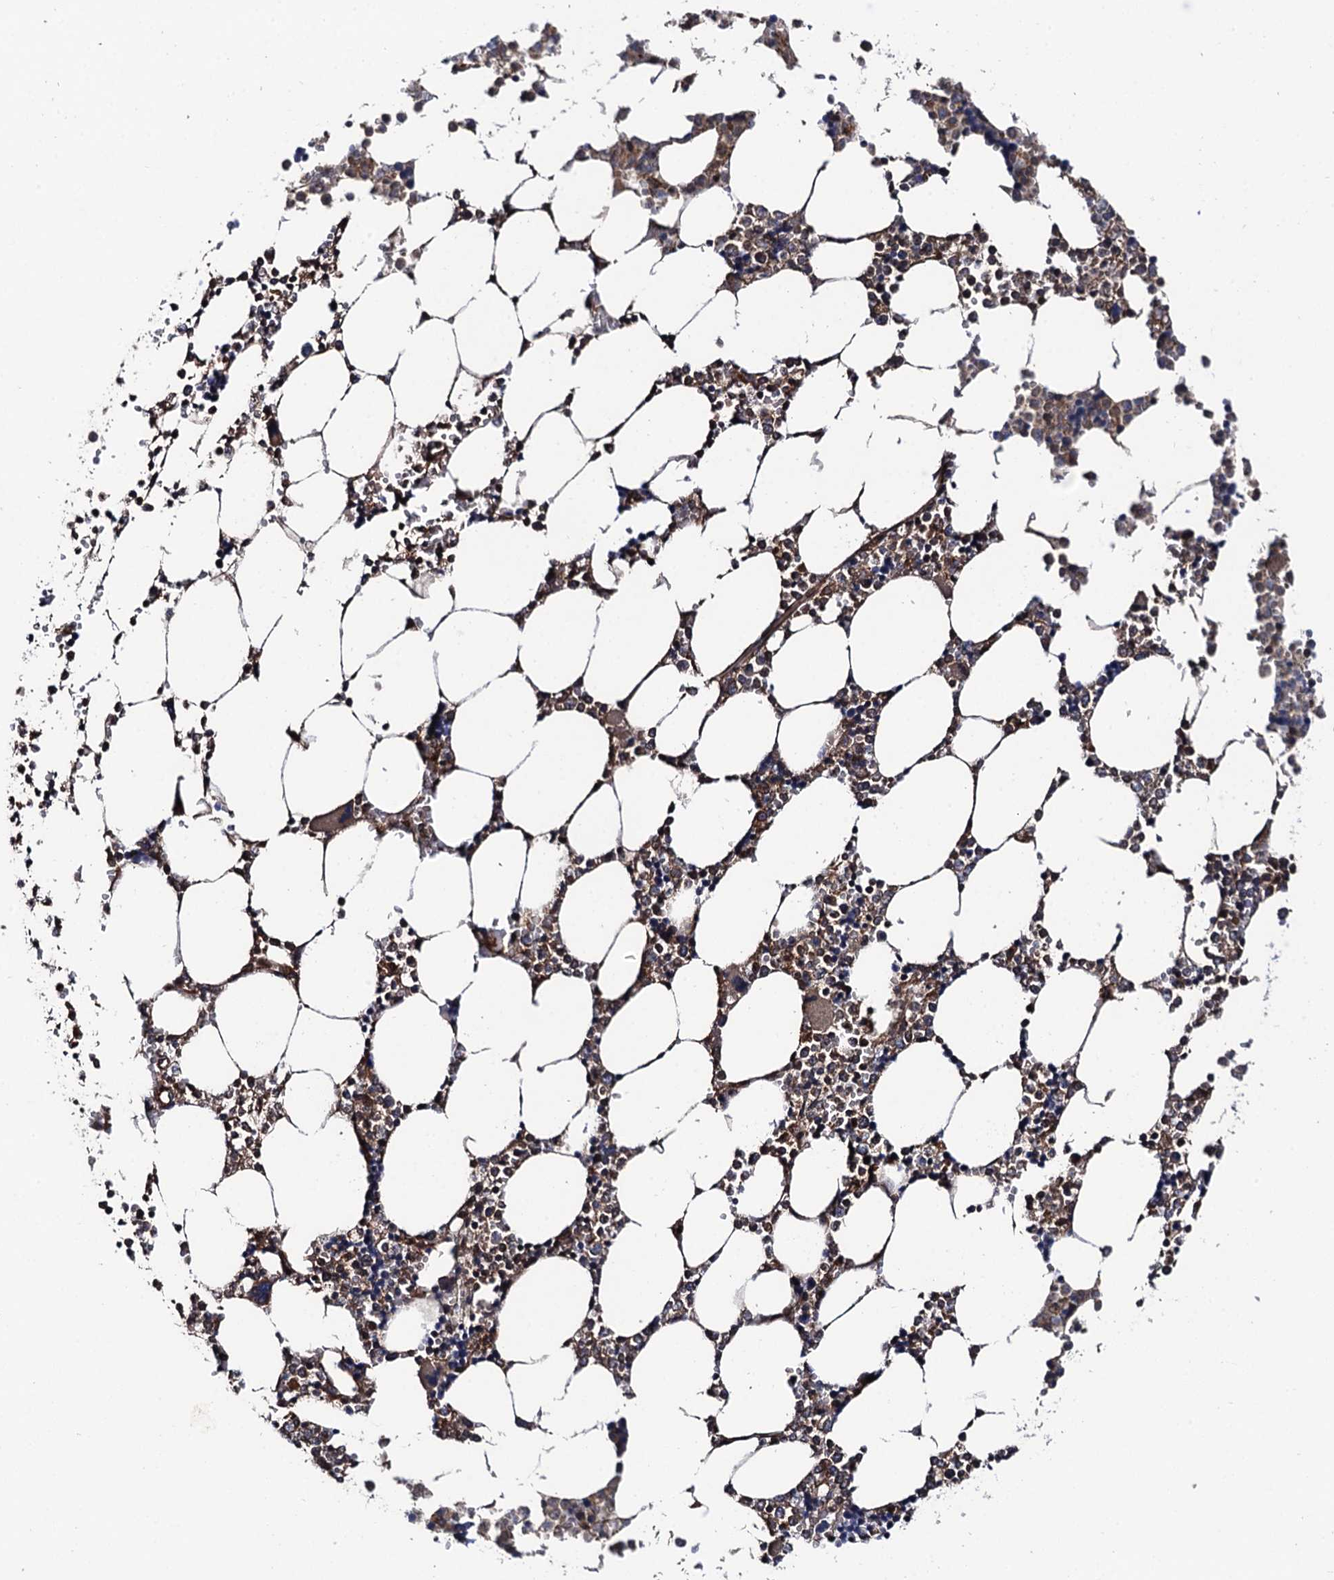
{"staining": {"intensity": "moderate", "quantity": "25%-75%", "location": "cytoplasmic/membranous"}, "tissue": "bone marrow", "cell_type": "Hematopoietic cells", "image_type": "normal", "snomed": [{"axis": "morphology", "description": "Normal tissue, NOS"}, {"axis": "topography", "description": "Bone marrow"}], "caption": "Brown immunohistochemical staining in benign bone marrow reveals moderate cytoplasmic/membranous expression in approximately 25%-75% of hematopoietic cells.", "gene": "FSIP1", "patient": {"sex": "male", "age": 64}}